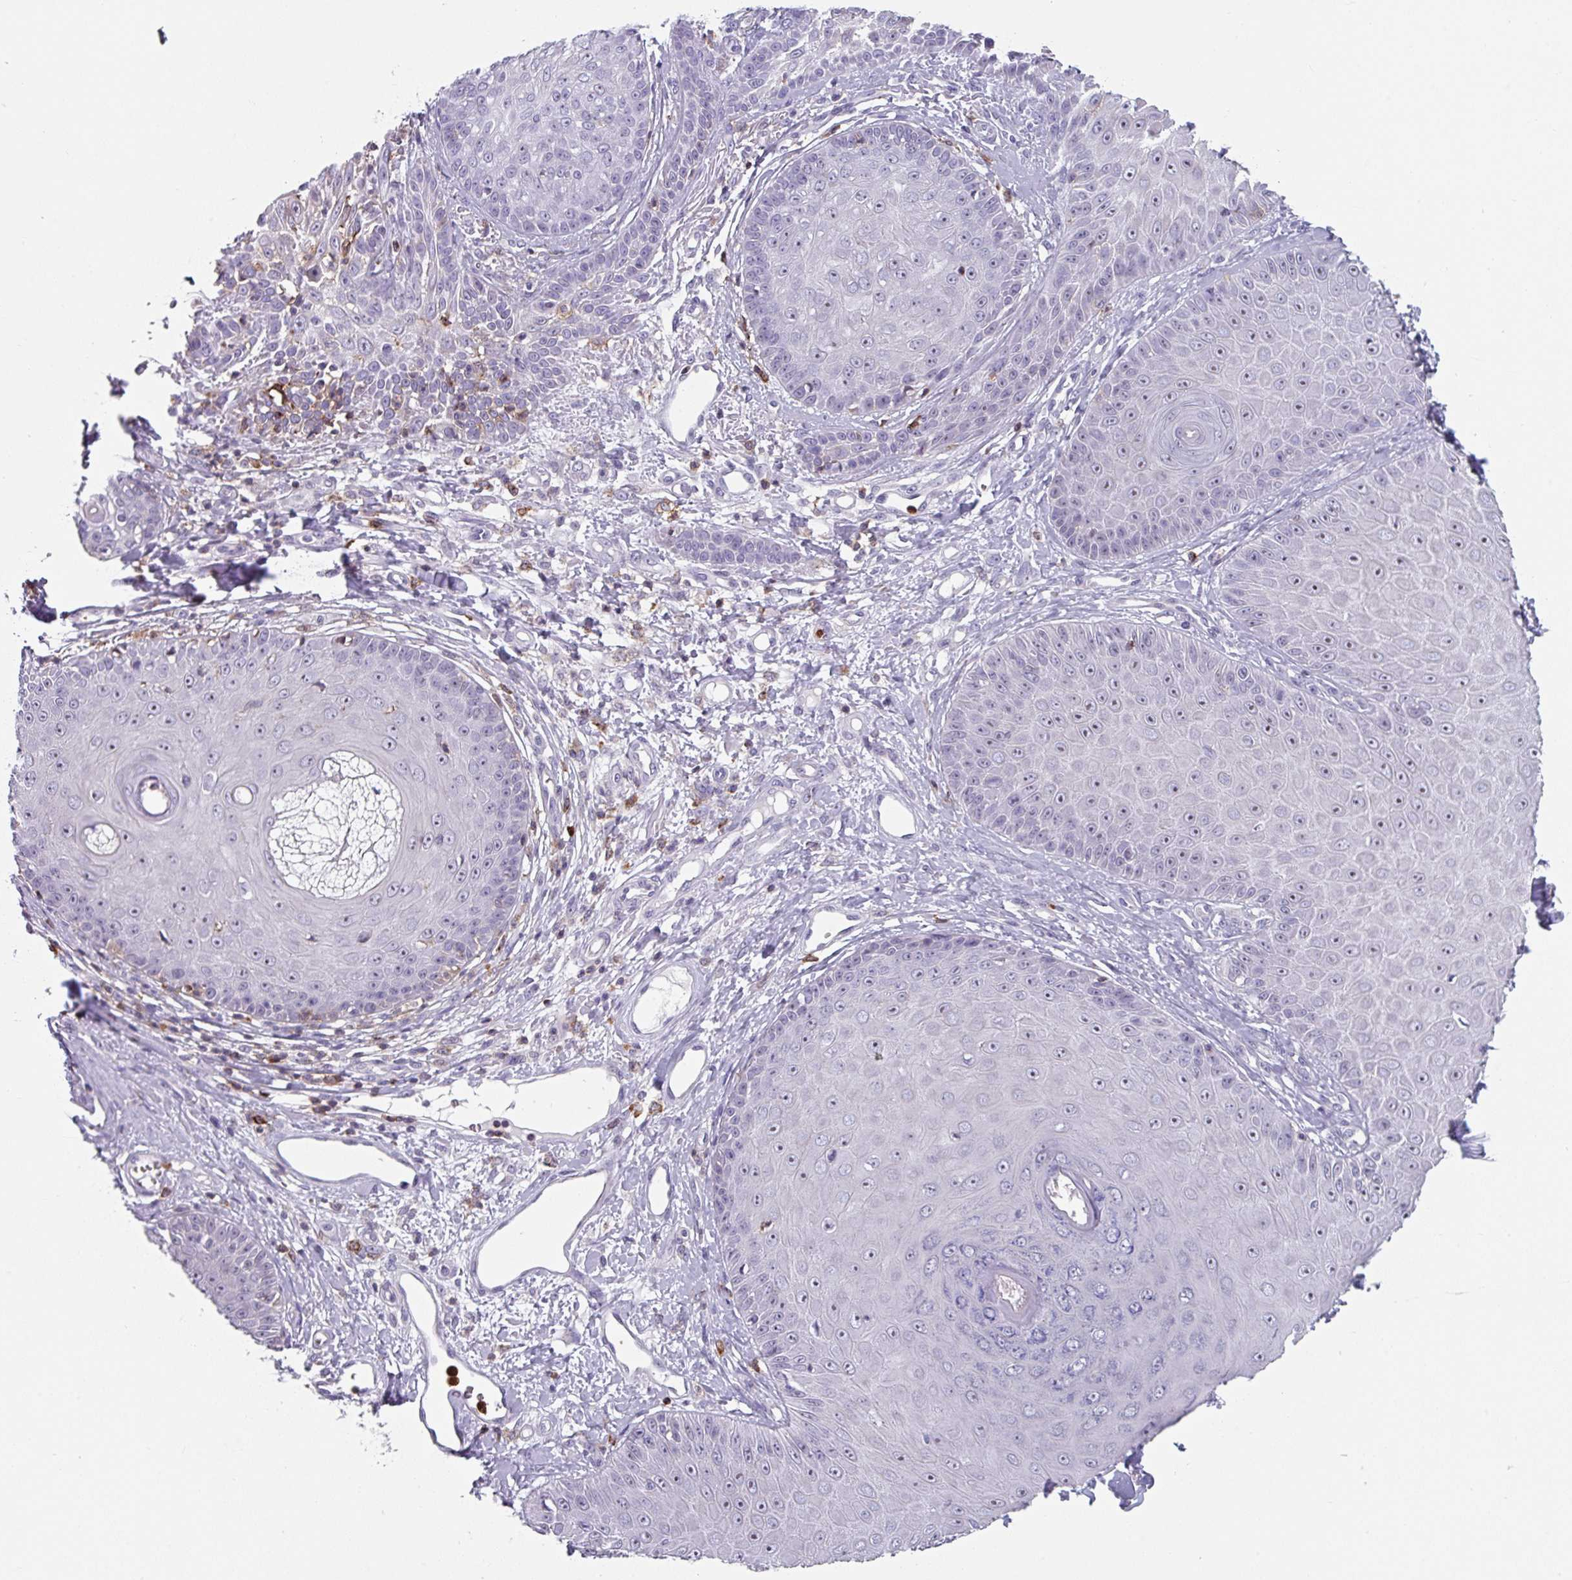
{"staining": {"intensity": "negative", "quantity": "none", "location": "none"}, "tissue": "skin cancer", "cell_type": "Tumor cells", "image_type": "cancer", "snomed": [{"axis": "morphology", "description": "Squamous cell carcinoma, NOS"}, {"axis": "topography", "description": "Skin"}], "caption": "Human squamous cell carcinoma (skin) stained for a protein using immunohistochemistry shows no expression in tumor cells.", "gene": "EXOSC5", "patient": {"sex": "male", "age": 86}}